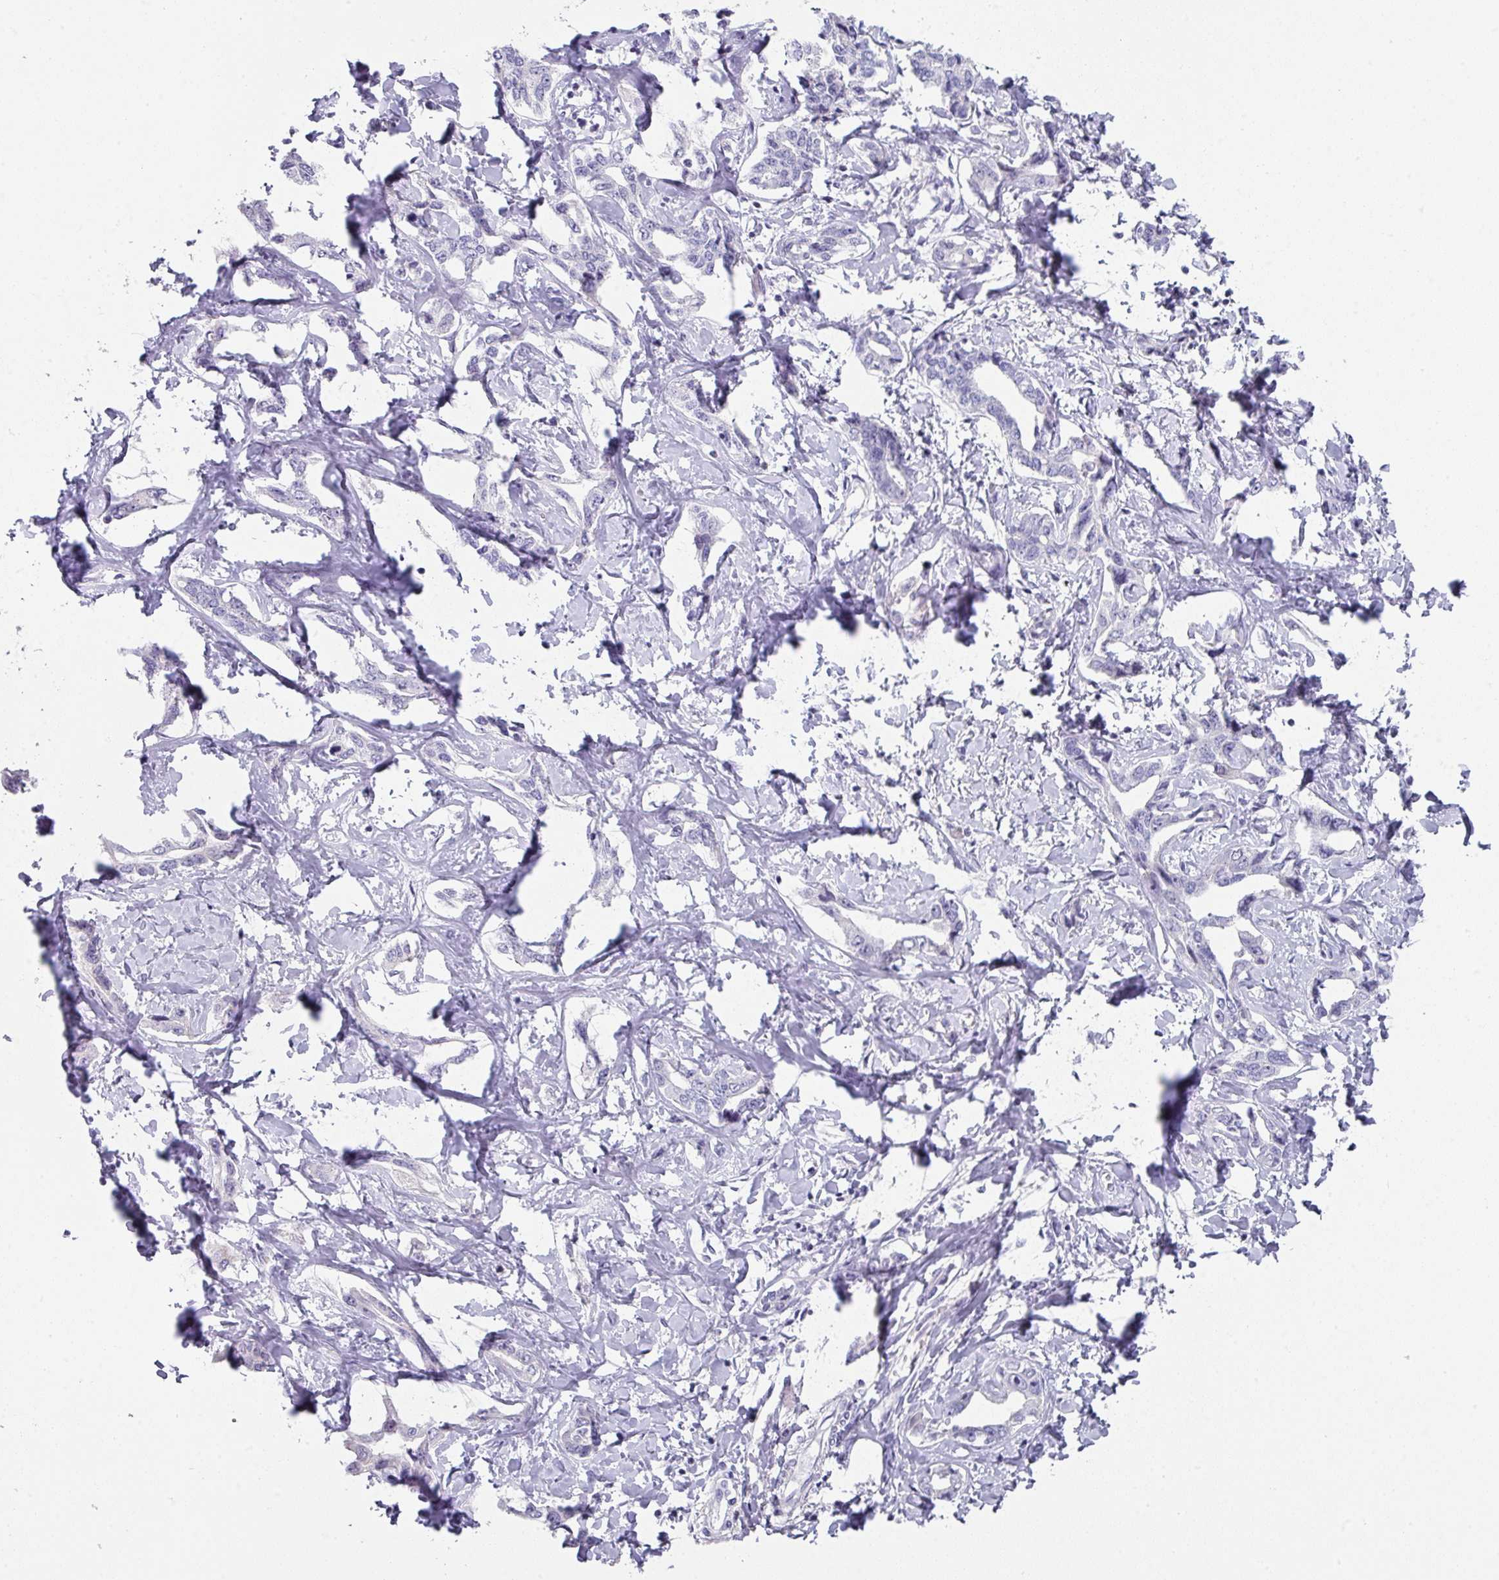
{"staining": {"intensity": "negative", "quantity": "none", "location": "none"}, "tissue": "liver cancer", "cell_type": "Tumor cells", "image_type": "cancer", "snomed": [{"axis": "morphology", "description": "Cholangiocarcinoma"}, {"axis": "topography", "description": "Liver"}], "caption": "Liver cancer was stained to show a protein in brown. There is no significant positivity in tumor cells.", "gene": "DEFB115", "patient": {"sex": "male", "age": 59}}